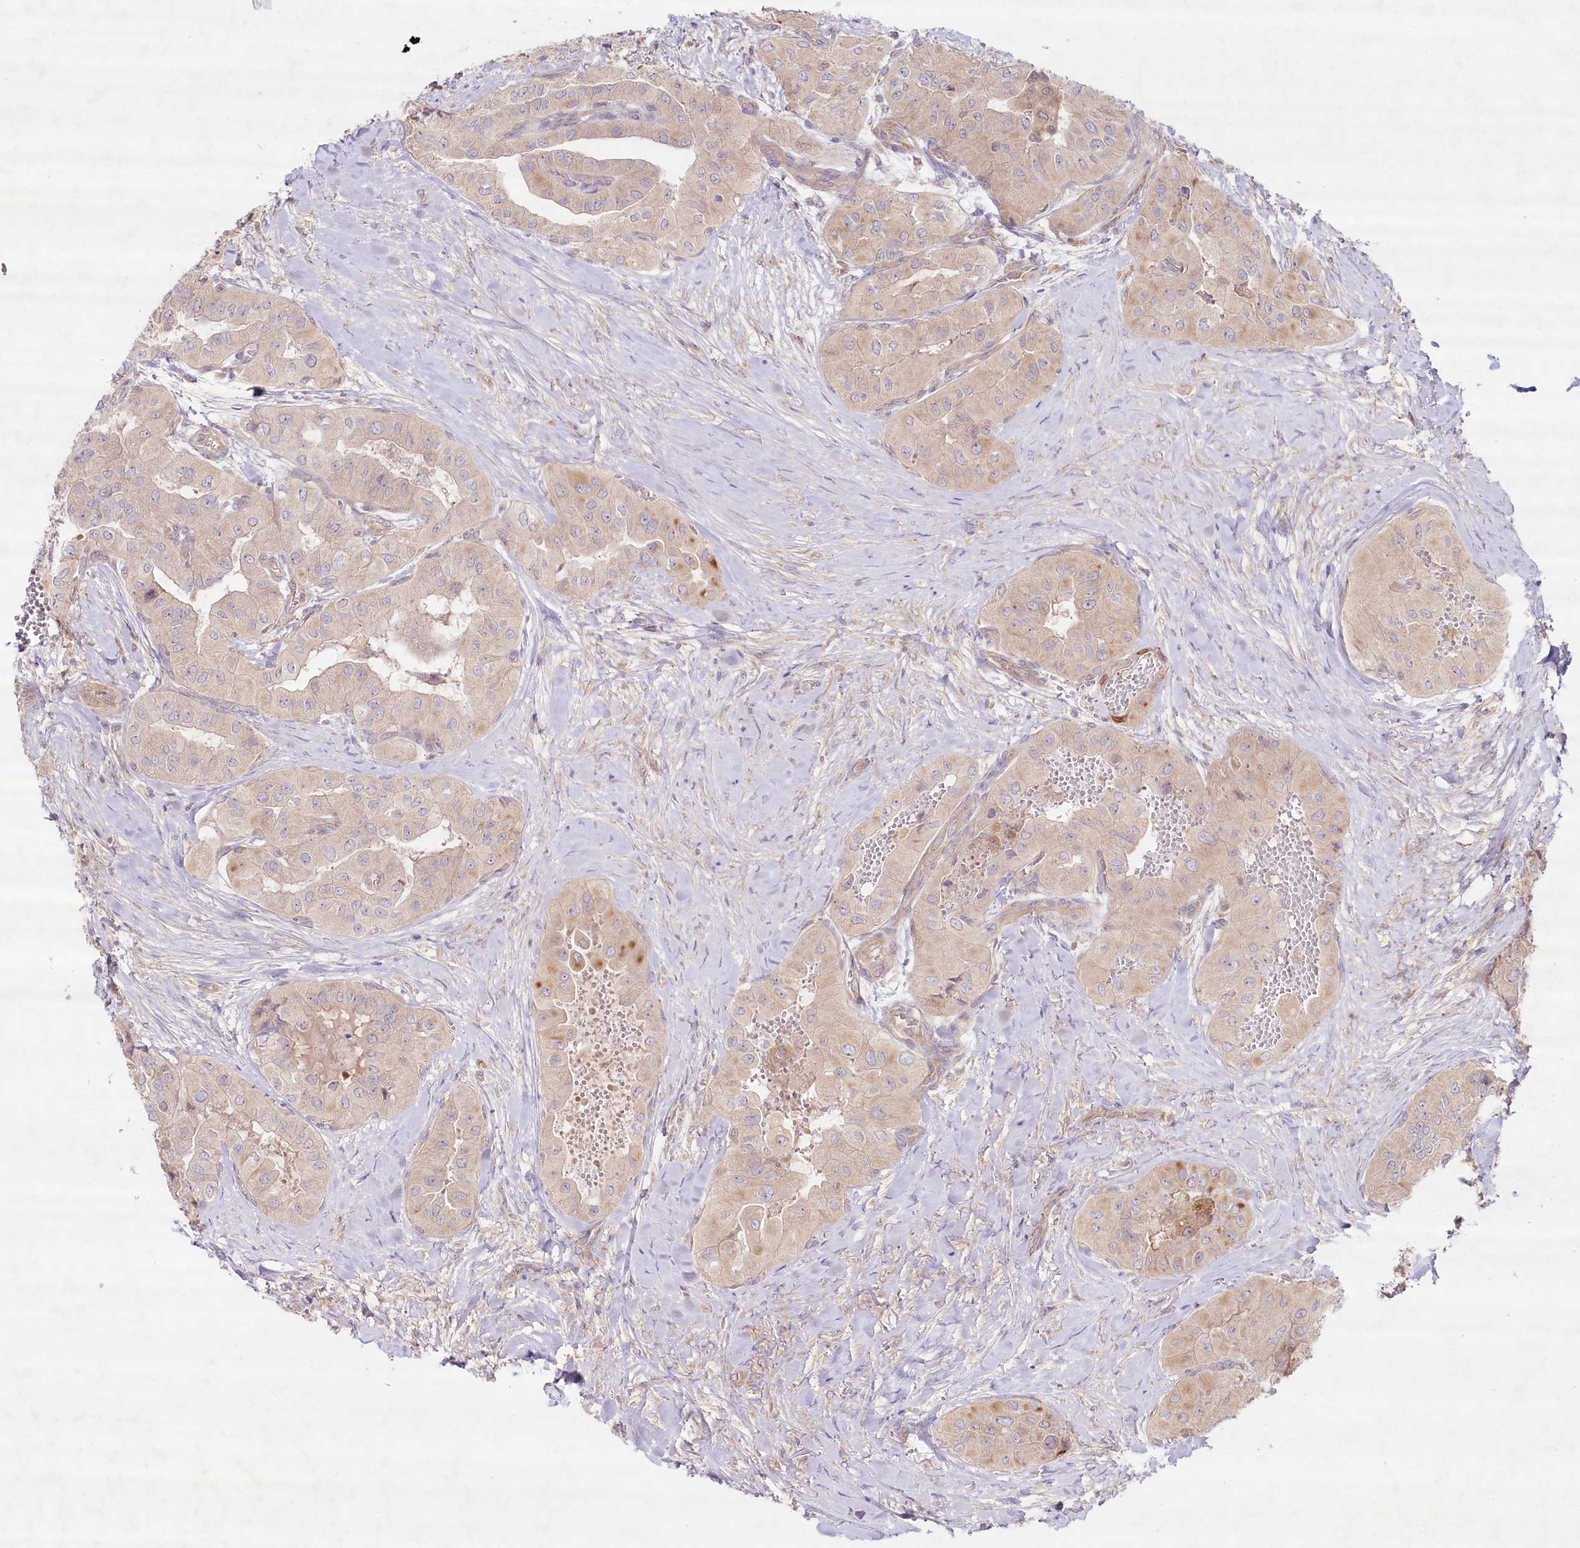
{"staining": {"intensity": "moderate", "quantity": "<25%", "location": "cytoplasmic/membranous"}, "tissue": "thyroid cancer", "cell_type": "Tumor cells", "image_type": "cancer", "snomed": [{"axis": "morphology", "description": "Papillary adenocarcinoma, NOS"}, {"axis": "topography", "description": "Thyroid gland"}], "caption": "IHC staining of thyroid cancer, which displays low levels of moderate cytoplasmic/membranous positivity in approximately <25% of tumor cells indicating moderate cytoplasmic/membranous protein expression. The staining was performed using DAB (brown) for protein detection and nuclei were counterstained in hematoxylin (blue).", "gene": "TNIP1", "patient": {"sex": "female", "age": 59}}